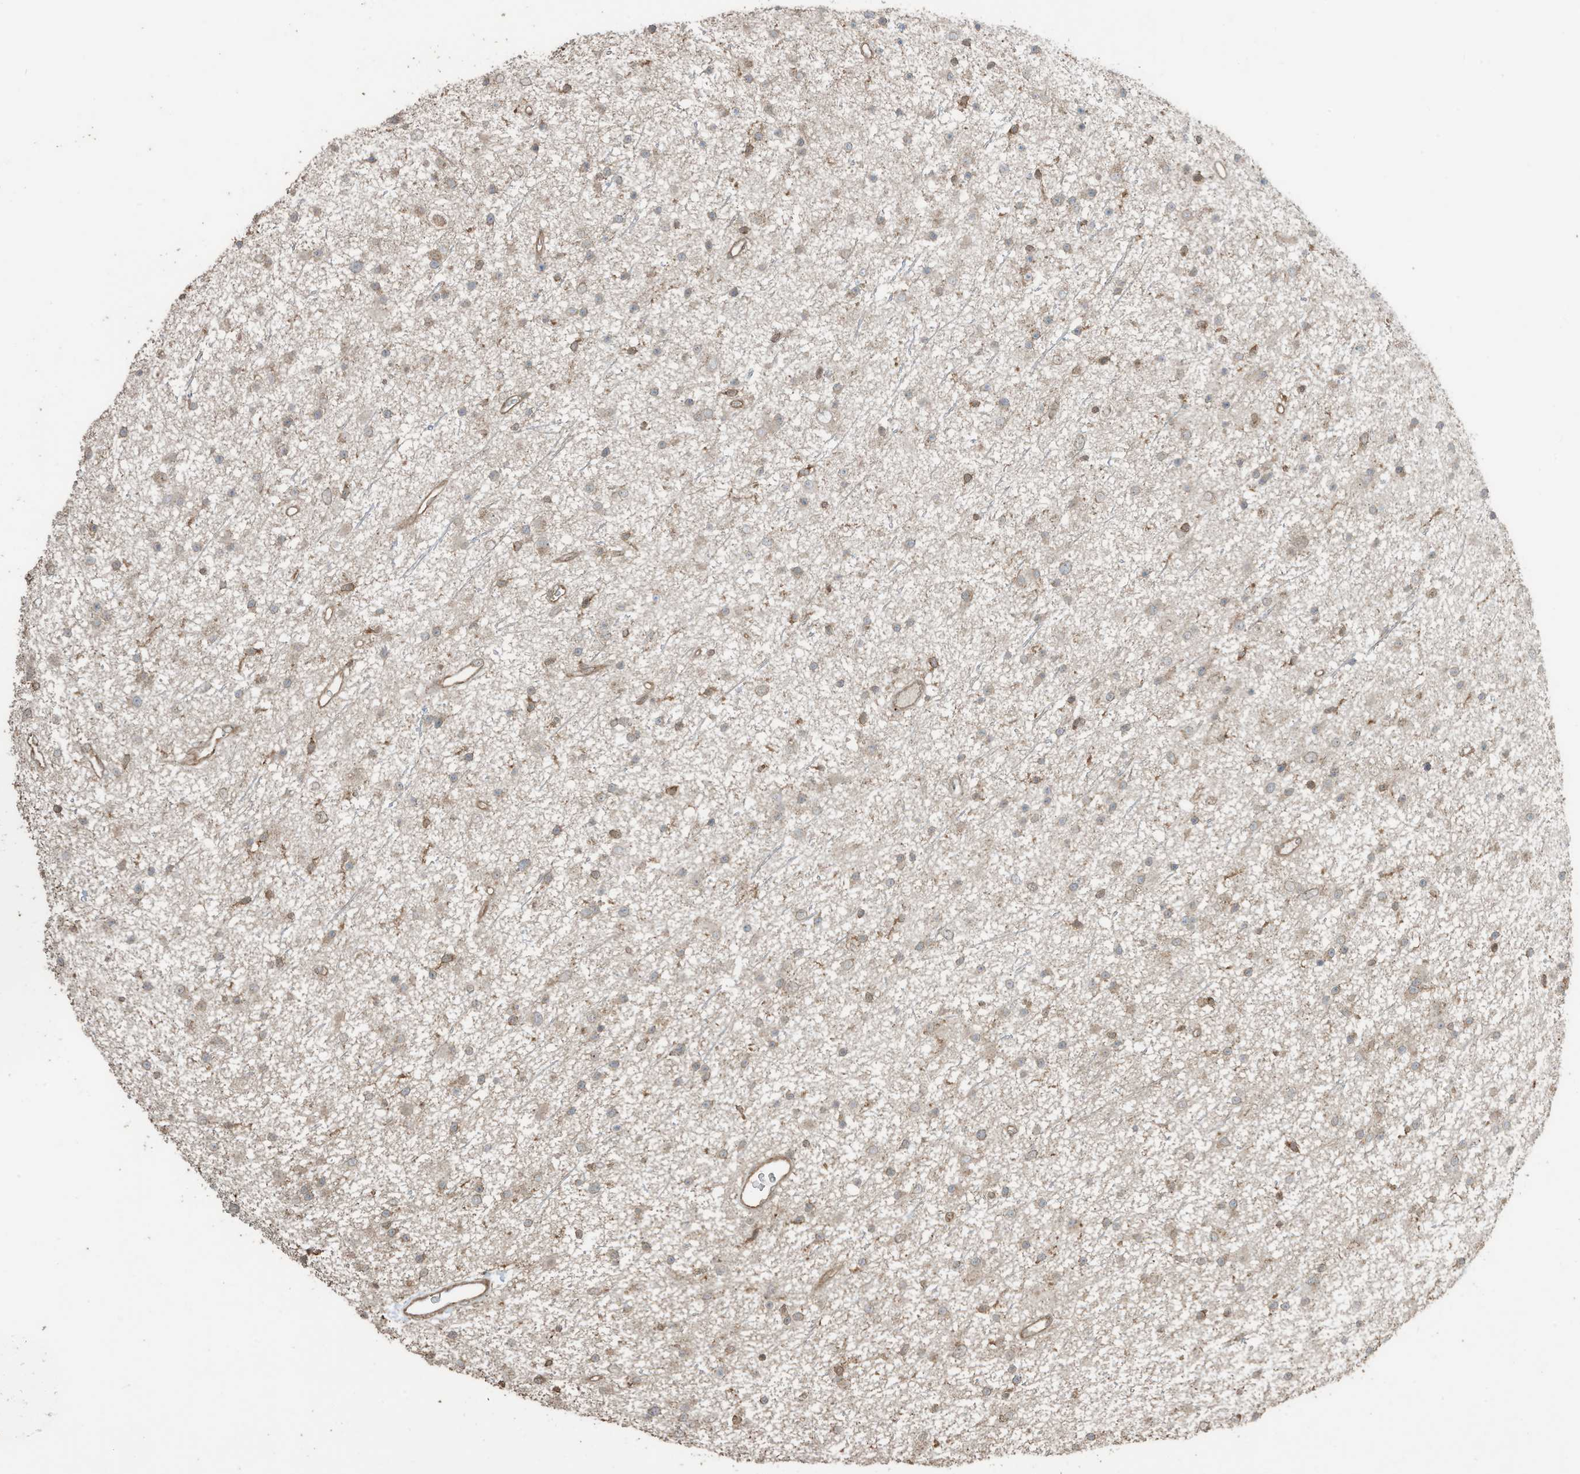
{"staining": {"intensity": "weak", "quantity": "<25%", "location": "cytoplasmic/membranous"}, "tissue": "glioma", "cell_type": "Tumor cells", "image_type": "cancer", "snomed": [{"axis": "morphology", "description": "Glioma, malignant, Low grade"}, {"axis": "topography", "description": "Cerebral cortex"}], "caption": "Malignant glioma (low-grade) was stained to show a protein in brown. There is no significant expression in tumor cells. (Stains: DAB (3,3'-diaminobenzidine) immunohistochemistry with hematoxylin counter stain, Microscopy: brightfield microscopy at high magnification).", "gene": "ZNF653", "patient": {"sex": "female", "age": 39}}